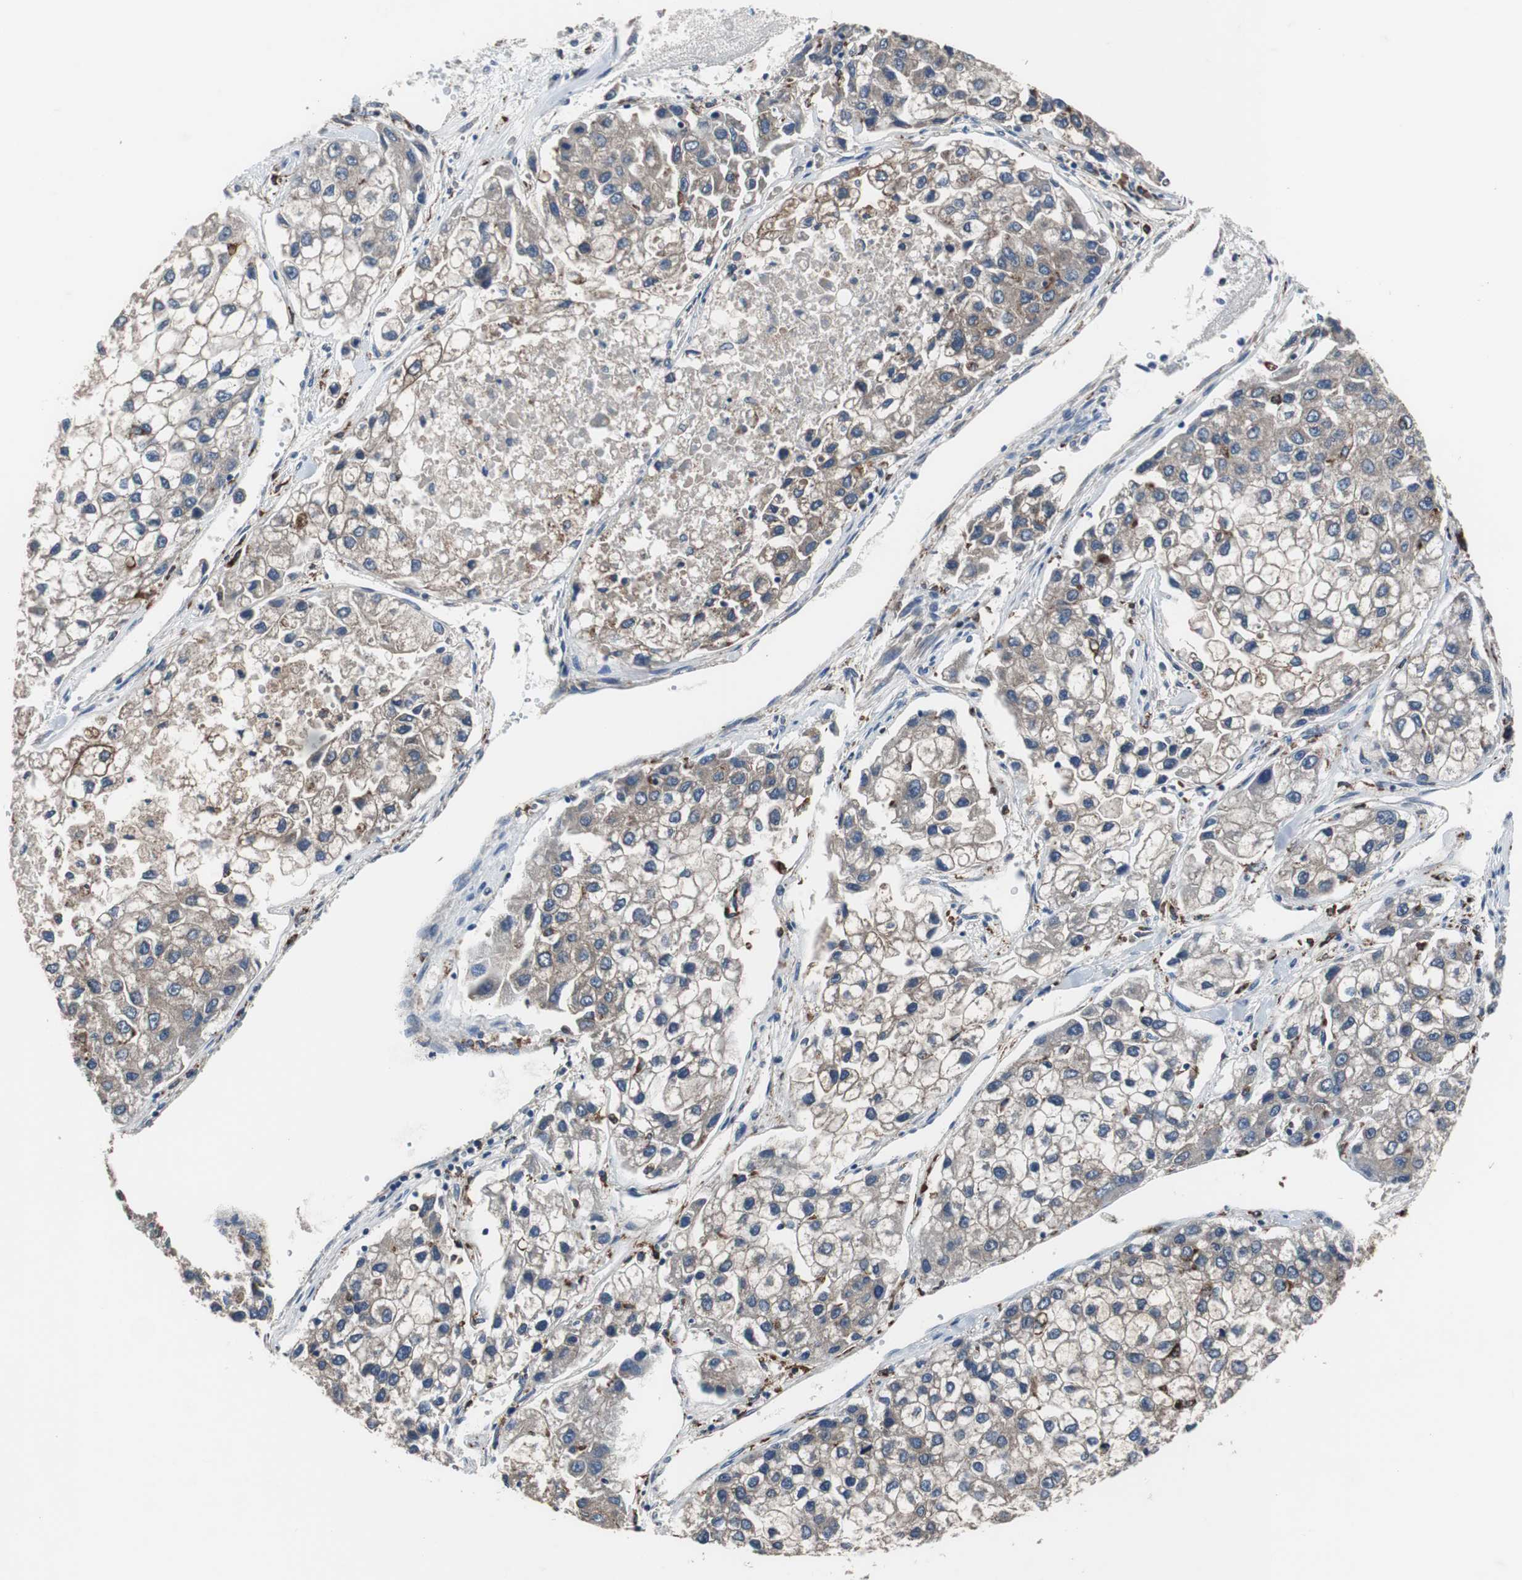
{"staining": {"intensity": "weak", "quantity": "25%-75%", "location": "cytoplasmic/membranous"}, "tissue": "liver cancer", "cell_type": "Tumor cells", "image_type": "cancer", "snomed": [{"axis": "morphology", "description": "Carcinoma, Hepatocellular, NOS"}, {"axis": "topography", "description": "Liver"}], "caption": "This is a histology image of immunohistochemistry staining of liver hepatocellular carcinoma, which shows weak positivity in the cytoplasmic/membranous of tumor cells.", "gene": "USP10", "patient": {"sex": "female", "age": 66}}